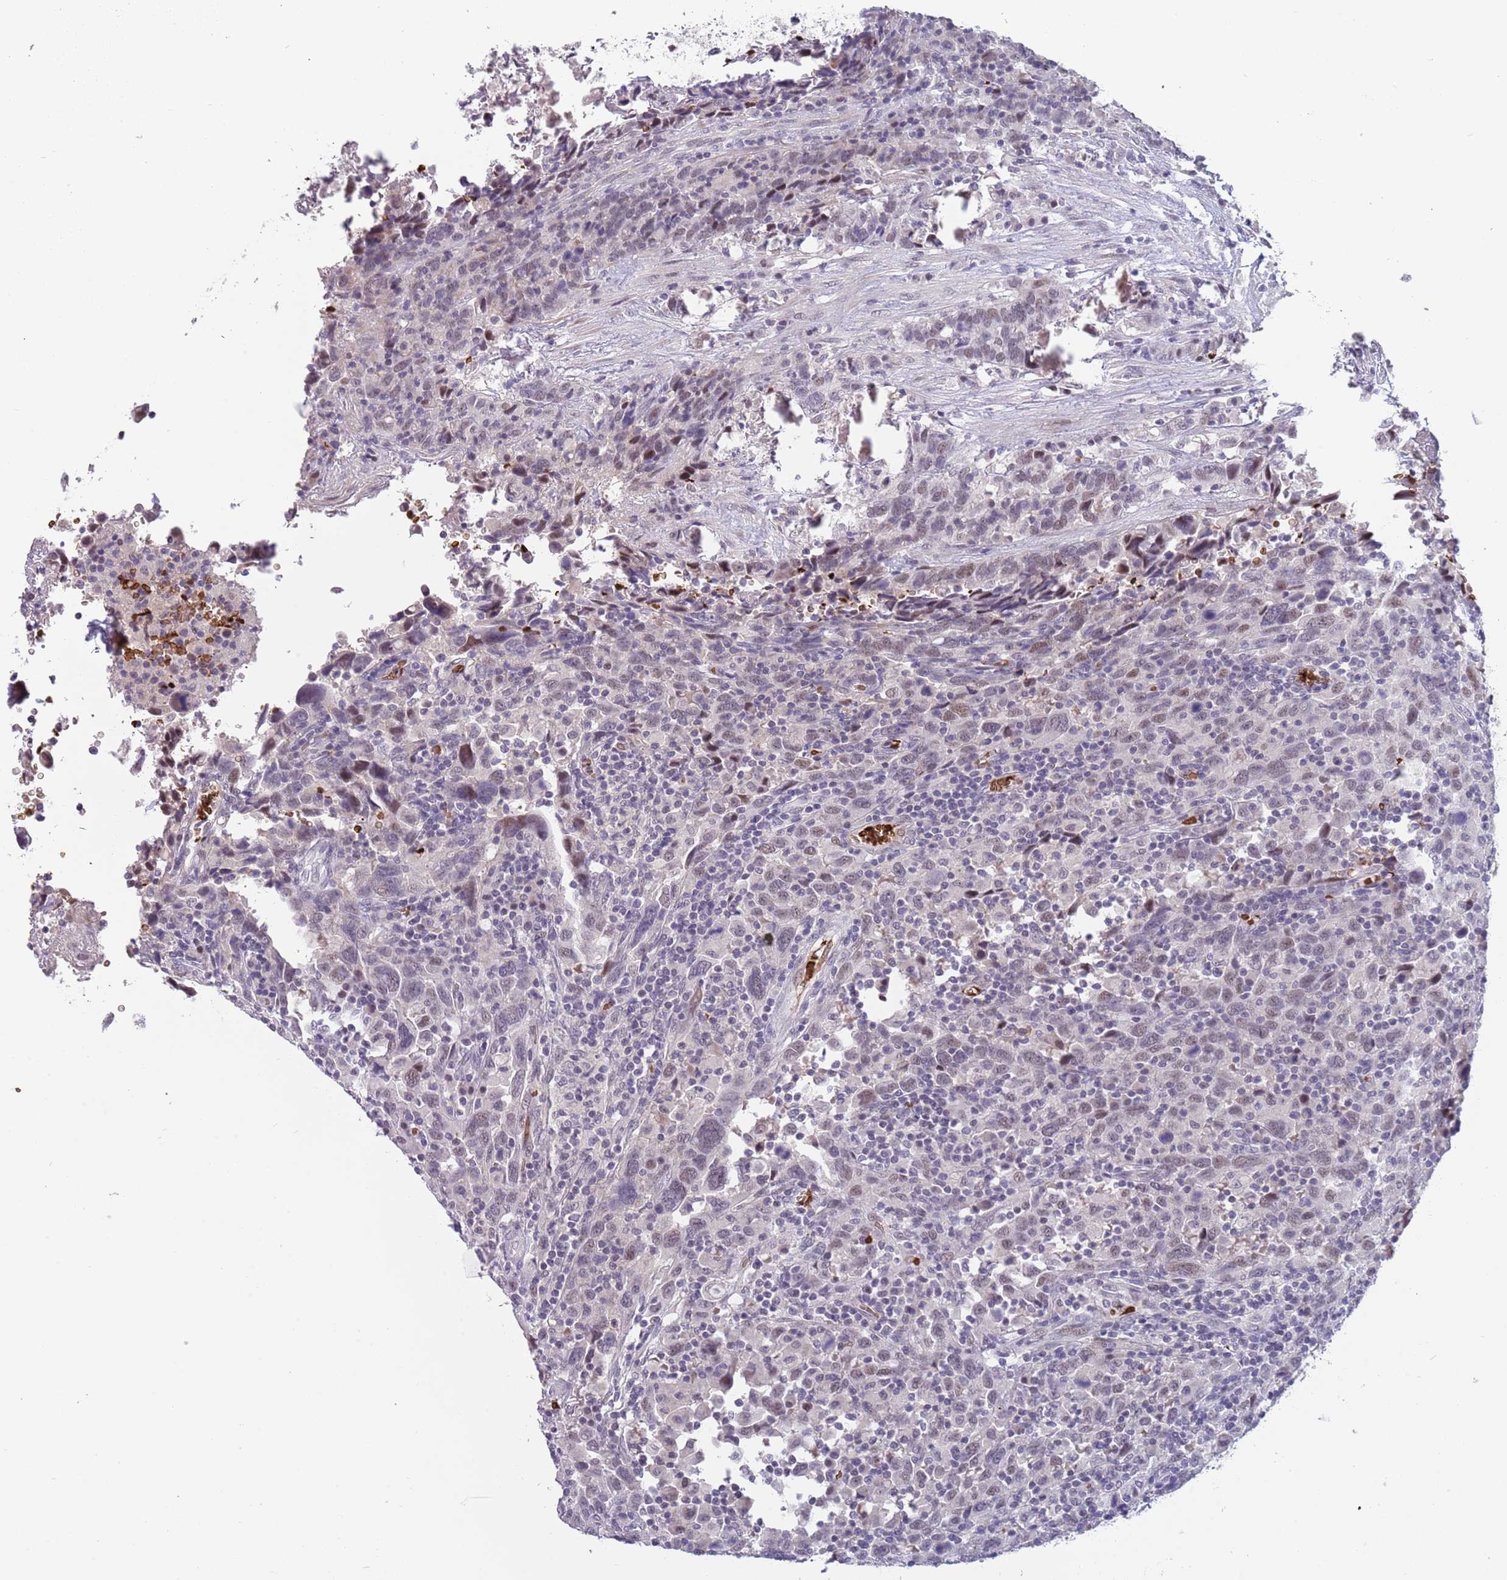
{"staining": {"intensity": "weak", "quantity": "25%-75%", "location": "nuclear"}, "tissue": "urothelial cancer", "cell_type": "Tumor cells", "image_type": "cancer", "snomed": [{"axis": "morphology", "description": "Urothelial carcinoma, High grade"}, {"axis": "topography", "description": "Urinary bladder"}], "caption": "DAB (3,3'-diaminobenzidine) immunohistochemical staining of human urothelial cancer displays weak nuclear protein expression in about 25%-75% of tumor cells.", "gene": "LYPD6B", "patient": {"sex": "male", "age": 61}}